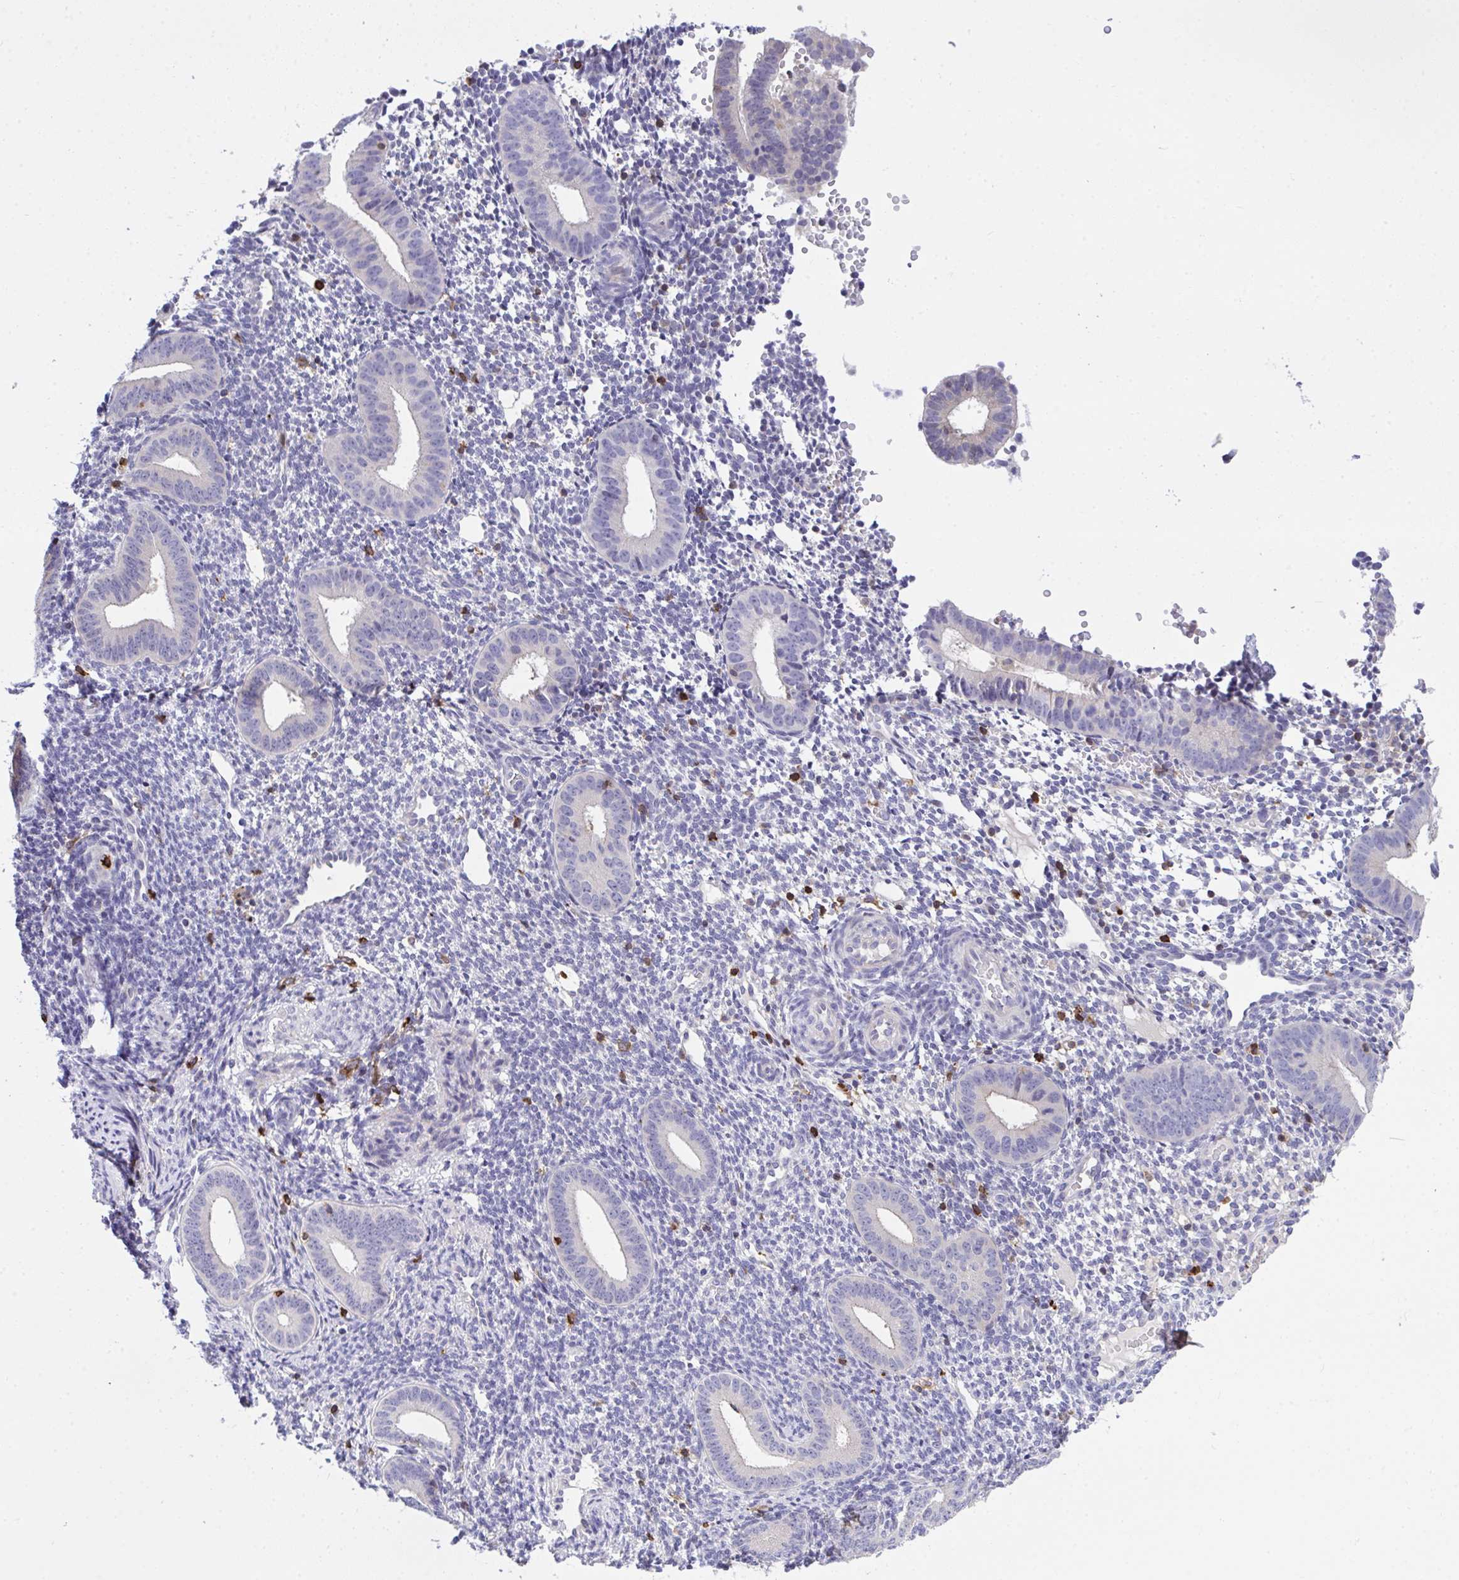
{"staining": {"intensity": "negative", "quantity": "none", "location": "none"}, "tissue": "endometrium", "cell_type": "Cells in endometrial stroma", "image_type": "normal", "snomed": [{"axis": "morphology", "description": "Normal tissue, NOS"}, {"axis": "topography", "description": "Endometrium"}], "caption": "Immunohistochemistry (IHC) micrograph of normal human endometrium stained for a protein (brown), which exhibits no expression in cells in endometrial stroma.", "gene": "AP5M1", "patient": {"sex": "female", "age": 40}}